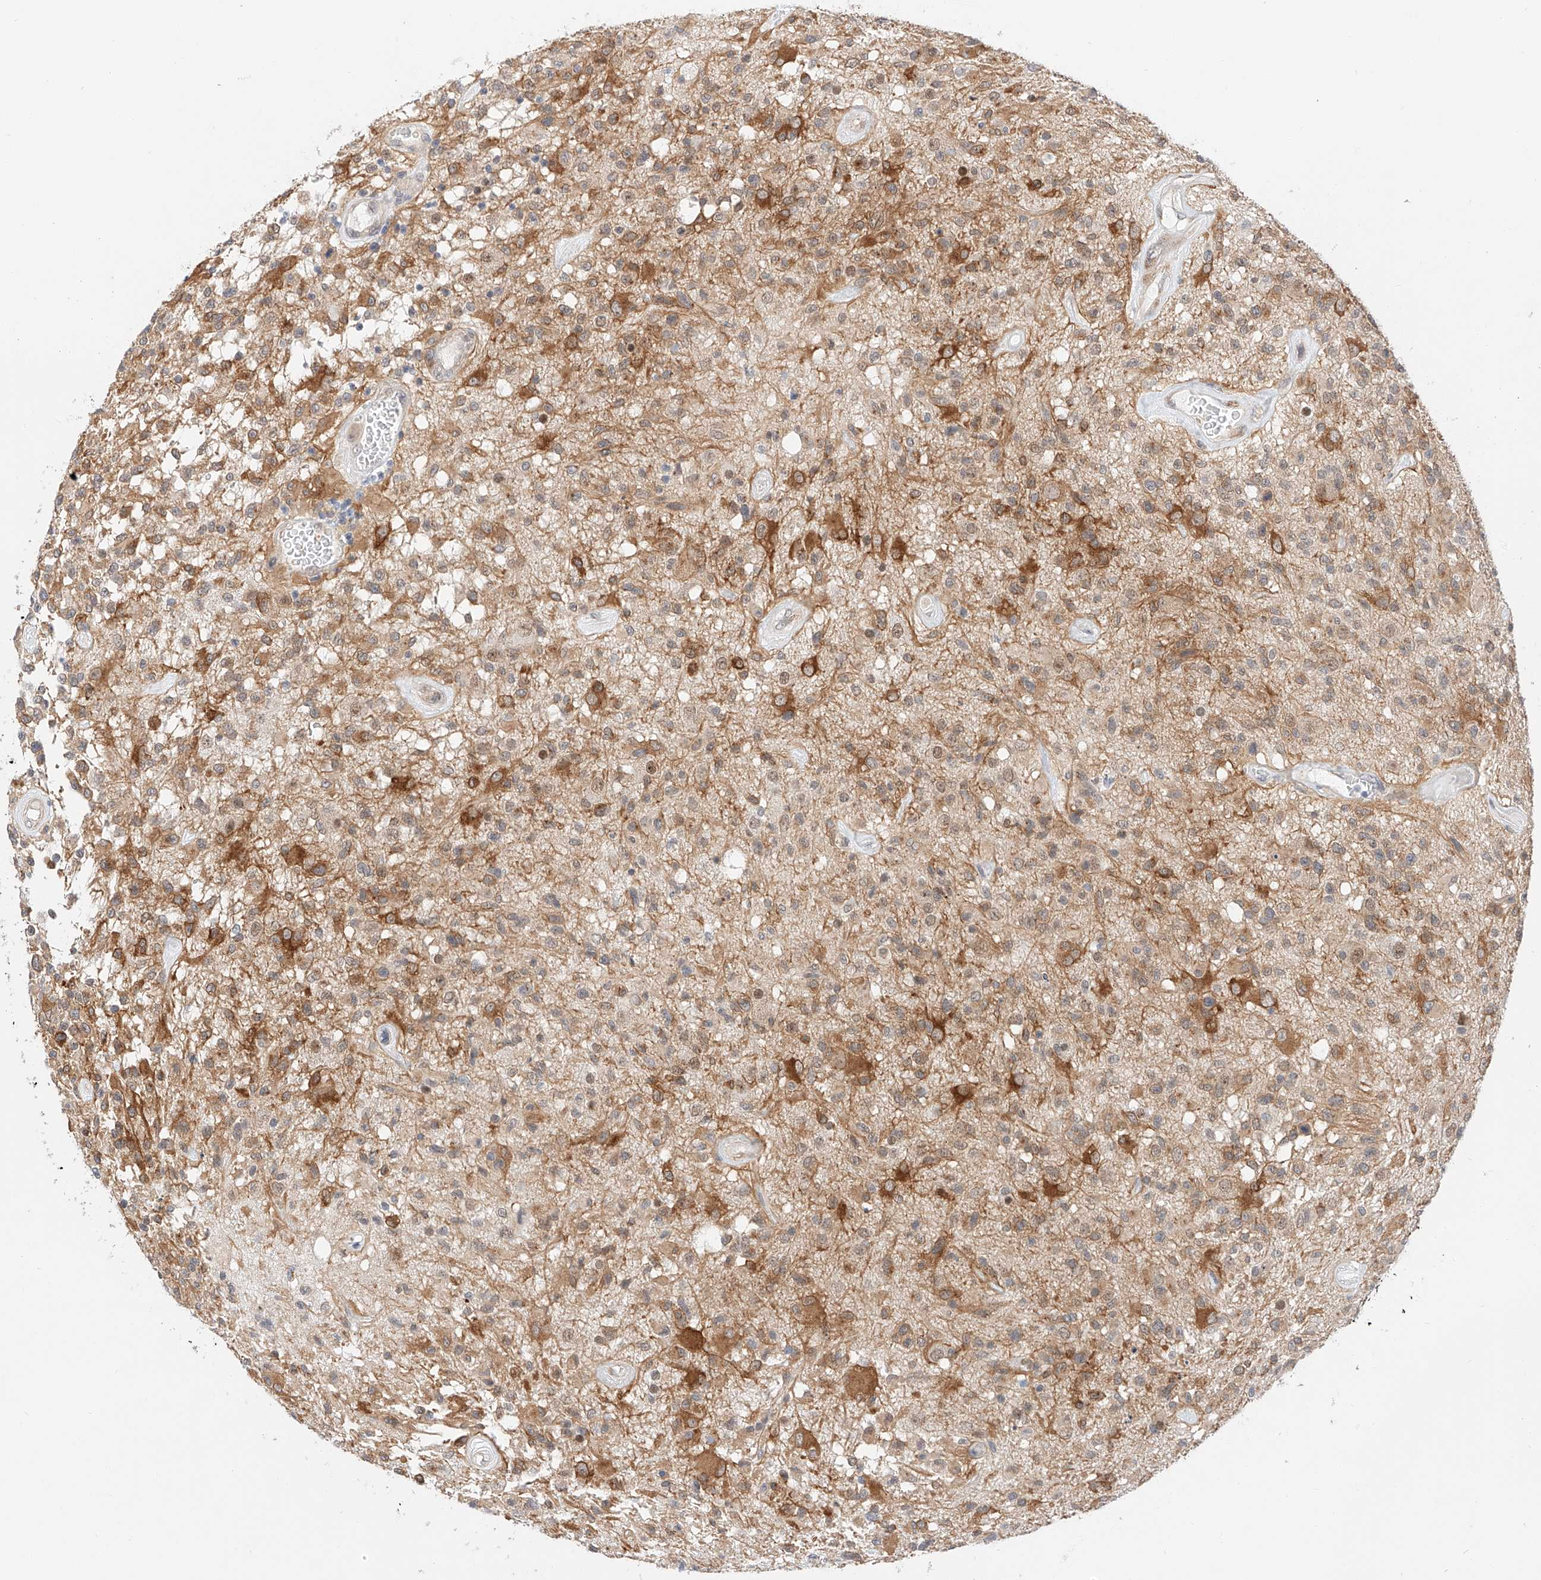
{"staining": {"intensity": "moderate", "quantity": "<25%", "location": "cytoplasmic/membranous"}, "tissue": "glioma", "cell_type": "Tumor cells", "image_type": "cancer", "snomed": [{"axis": "morphology", "description": "Glioma, malignant, High grade"}, {"axis": "morphology", "description": "Glioblastoma, NOS"}, {"axis": "topography", "description": "Brain"}], "caption": "This is a photomicrograph of immunohistochemistry staining of glioma, which shows moderate expression in the cytoplasmic/membranous of tumor cells.", "gene": "CARMIL1", "patient": {"sex": "male", "age": 60}}